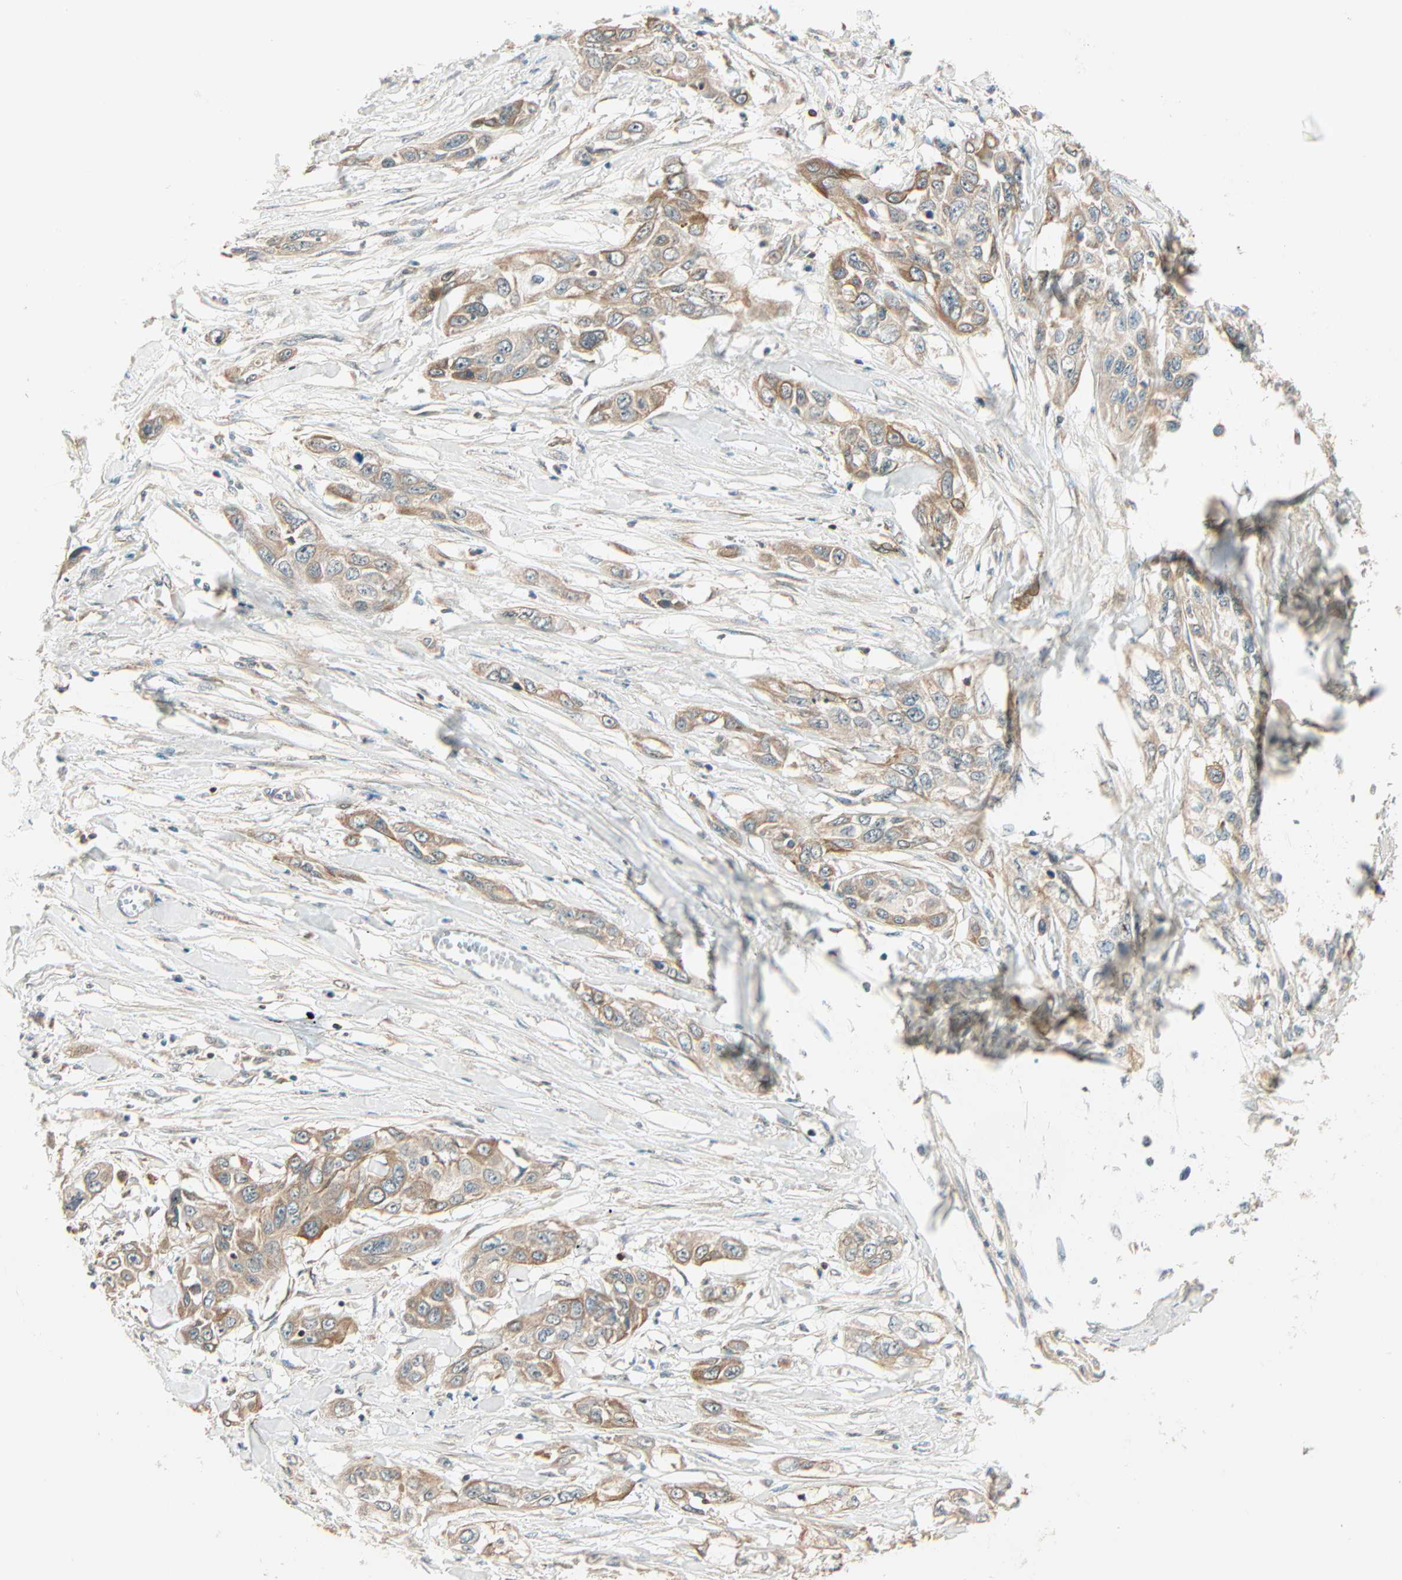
{"staining": {"intensity": "moderate", "quantity": ">75%", "location": "cytoplasmic/membranous"}, "tissue": "pancreatic cancer", "cell_type": "Tumor cells", "image_type": "cancer", "snomed": [{"axis": "morphology", "description": "Adenocarcinoma, NOS"}, {"axis": "topography", "description": "Pancreas"}], "caption": "DAB immunohistochemical staining of human pancreatic cancer exhibits moderate cytoplasmic/membranous protein expression in about >75% of tumor cells. Using DAB (3,3'-diaminobenzidine) (brown) and hematoxylin (blue) stains, captured at high magnification using brightfield microscopy.", "gene": "PNPLA6", "patient": {"sex": "female", "age": 70}}